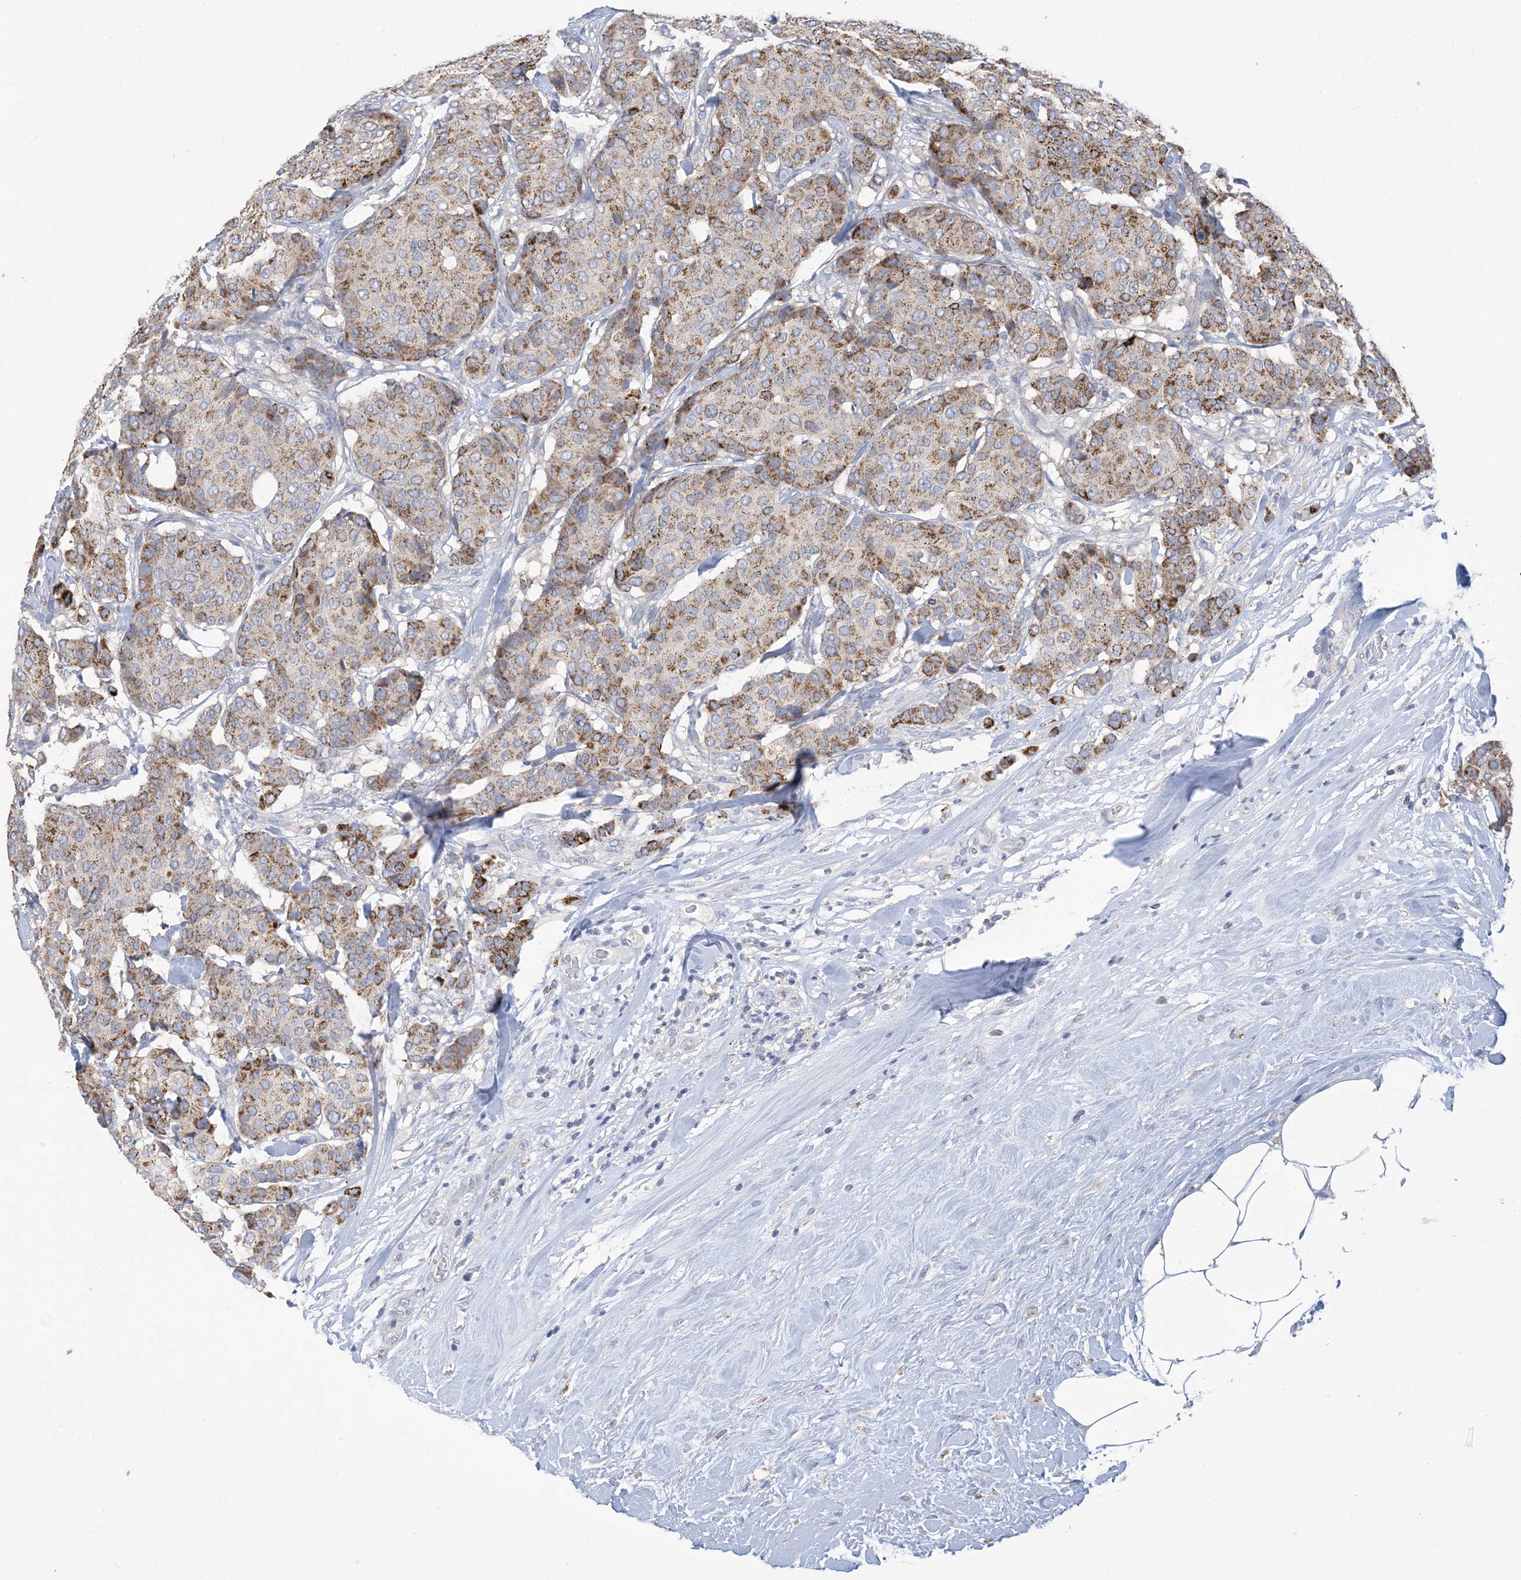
{"staining": {"intensity": "moderate", "quantity": ">75%", "location": "cytoplasmic/membranous"}, "tissue": "breast cancer", "cell_type": "Tumor cells", "image_type": "cancer", "snomed": [{"axis": "morphology", "description": "Duct carcinoma"}, {"axis": "topography", "description": "Breast"}], "caption": "High-power microscopy captured an immunohistochemistry photomicrograph of breast intraductal carcinoma, revealing moderate cytoplasmic/membranous staining in about >75% of tumor cells.", "gene": "CLEC16A", "patient": {"sex": "female", "age": 75}}